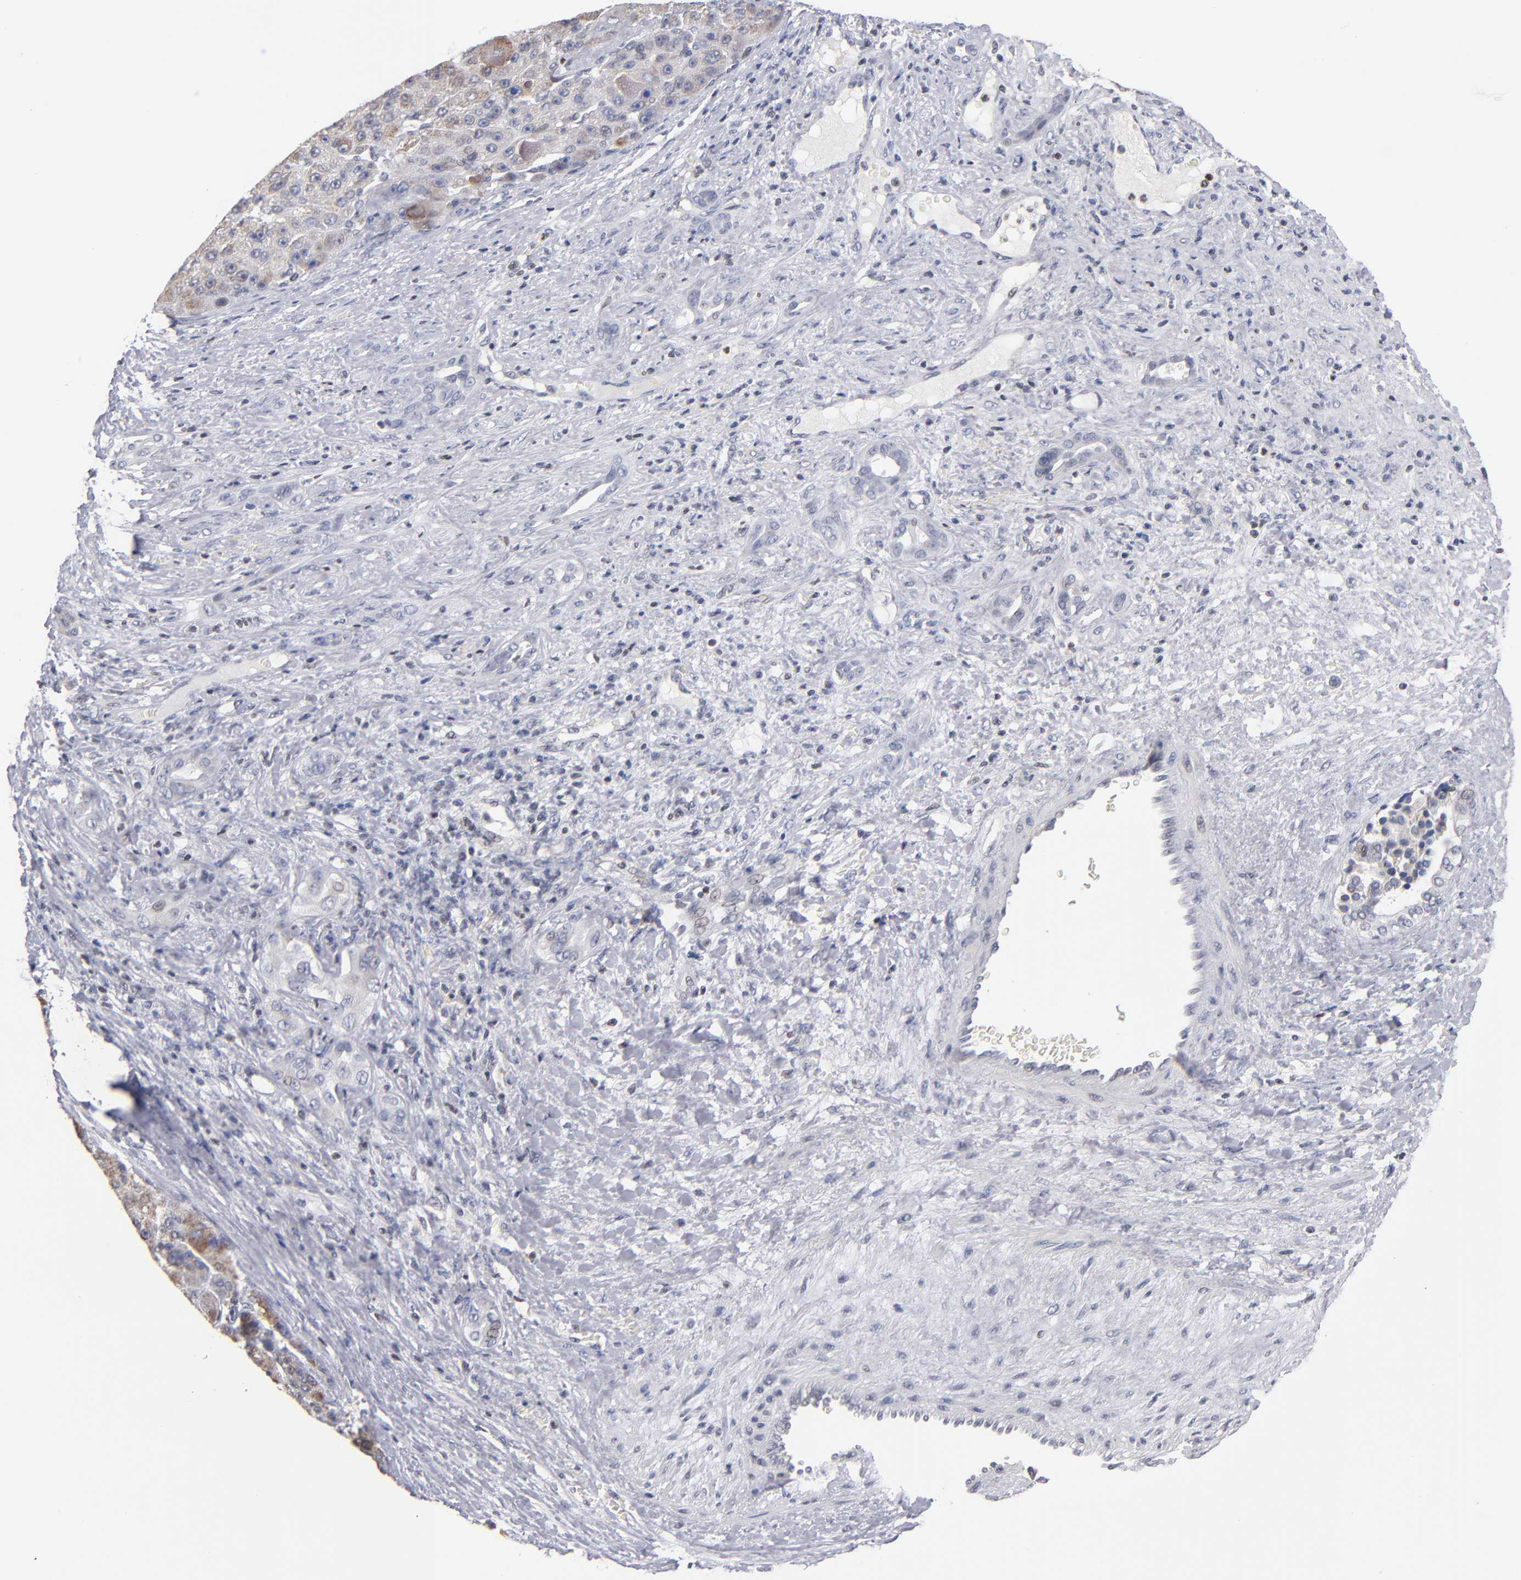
{"staining": {"intensity": "moderate", "quantity": "<25%", "location": "cytoplasmic/membranous"}, "tissue": "liver cancer", "cell_type": "Tumor cells", "image_type": "cancer", "snomed": [{"axis": "morphology", "description": "Carcinoma, Hepatocellular, NOS"}, {"axis": "topography", "description": "Liver"}], "caption": "IHC image of neoplastic tissue: liver cancer (hepatocellular carcinoma) stained using immunohistochemistry (IHC) shows low levels of moderate protein expression localized specifically in the cytoplasmic/membranous of tumor cells, appearing as a cytoplasmic/membranous brown color.", "gene": "ODF2", "patient": {"sex": "male", "age": 76}}